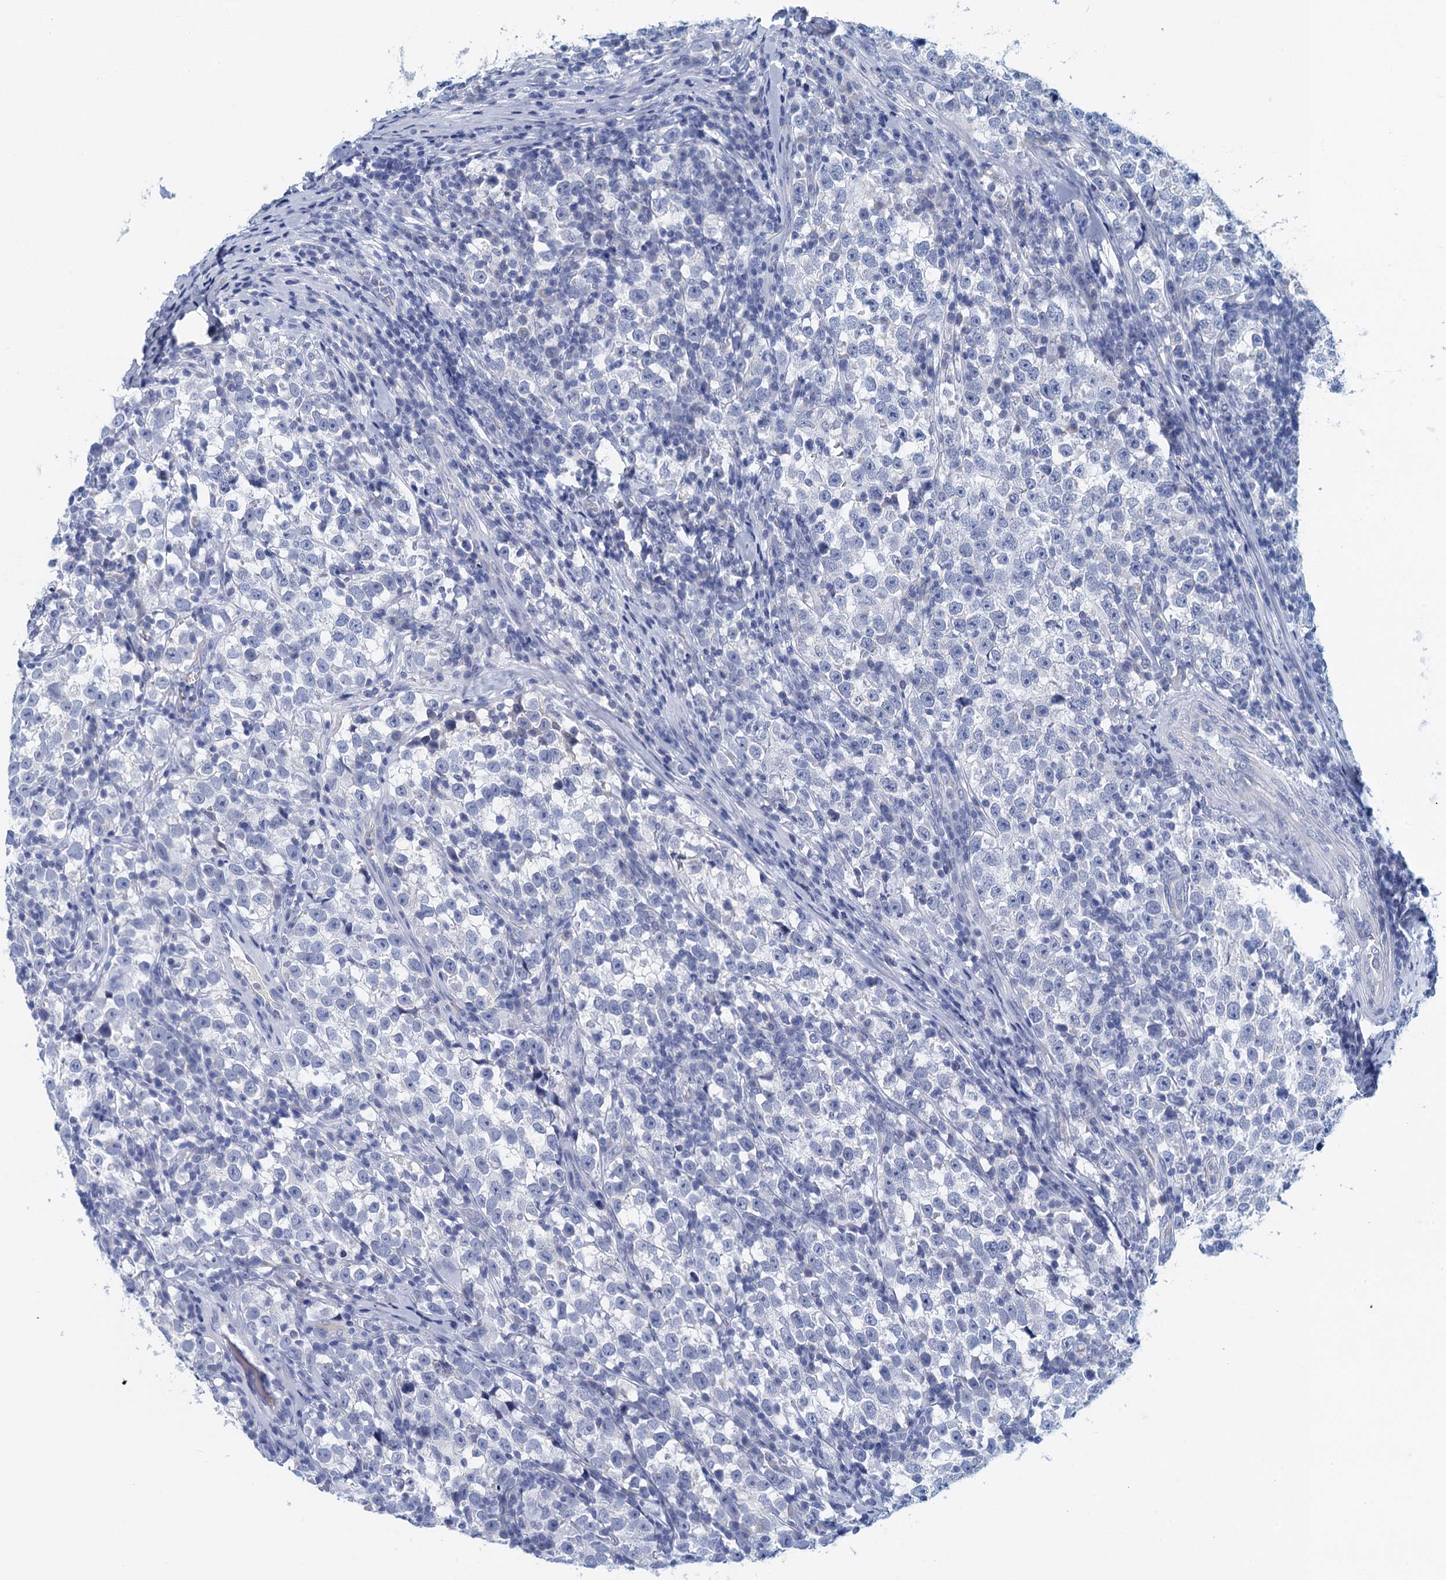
{"staining": {"intensity": "negative", "quantity": "none", "location": "none"}, "tissue": "testis cancer", "cell_type": "Tumor cells", "image_type": "cancer", "snomed": [{"axis": "morphology", "description": "Normal tissue, NOS"}, {"axis": "morphology", "description": "Seminoma, NOS"}, {"axis": "topography", "description": "Testis"}], "caption": "Tumor cells are negative for brown protein staining in testis seminoma.", "gene": "CYP51A1", "patient": {"sex": "male", "age": 43}}